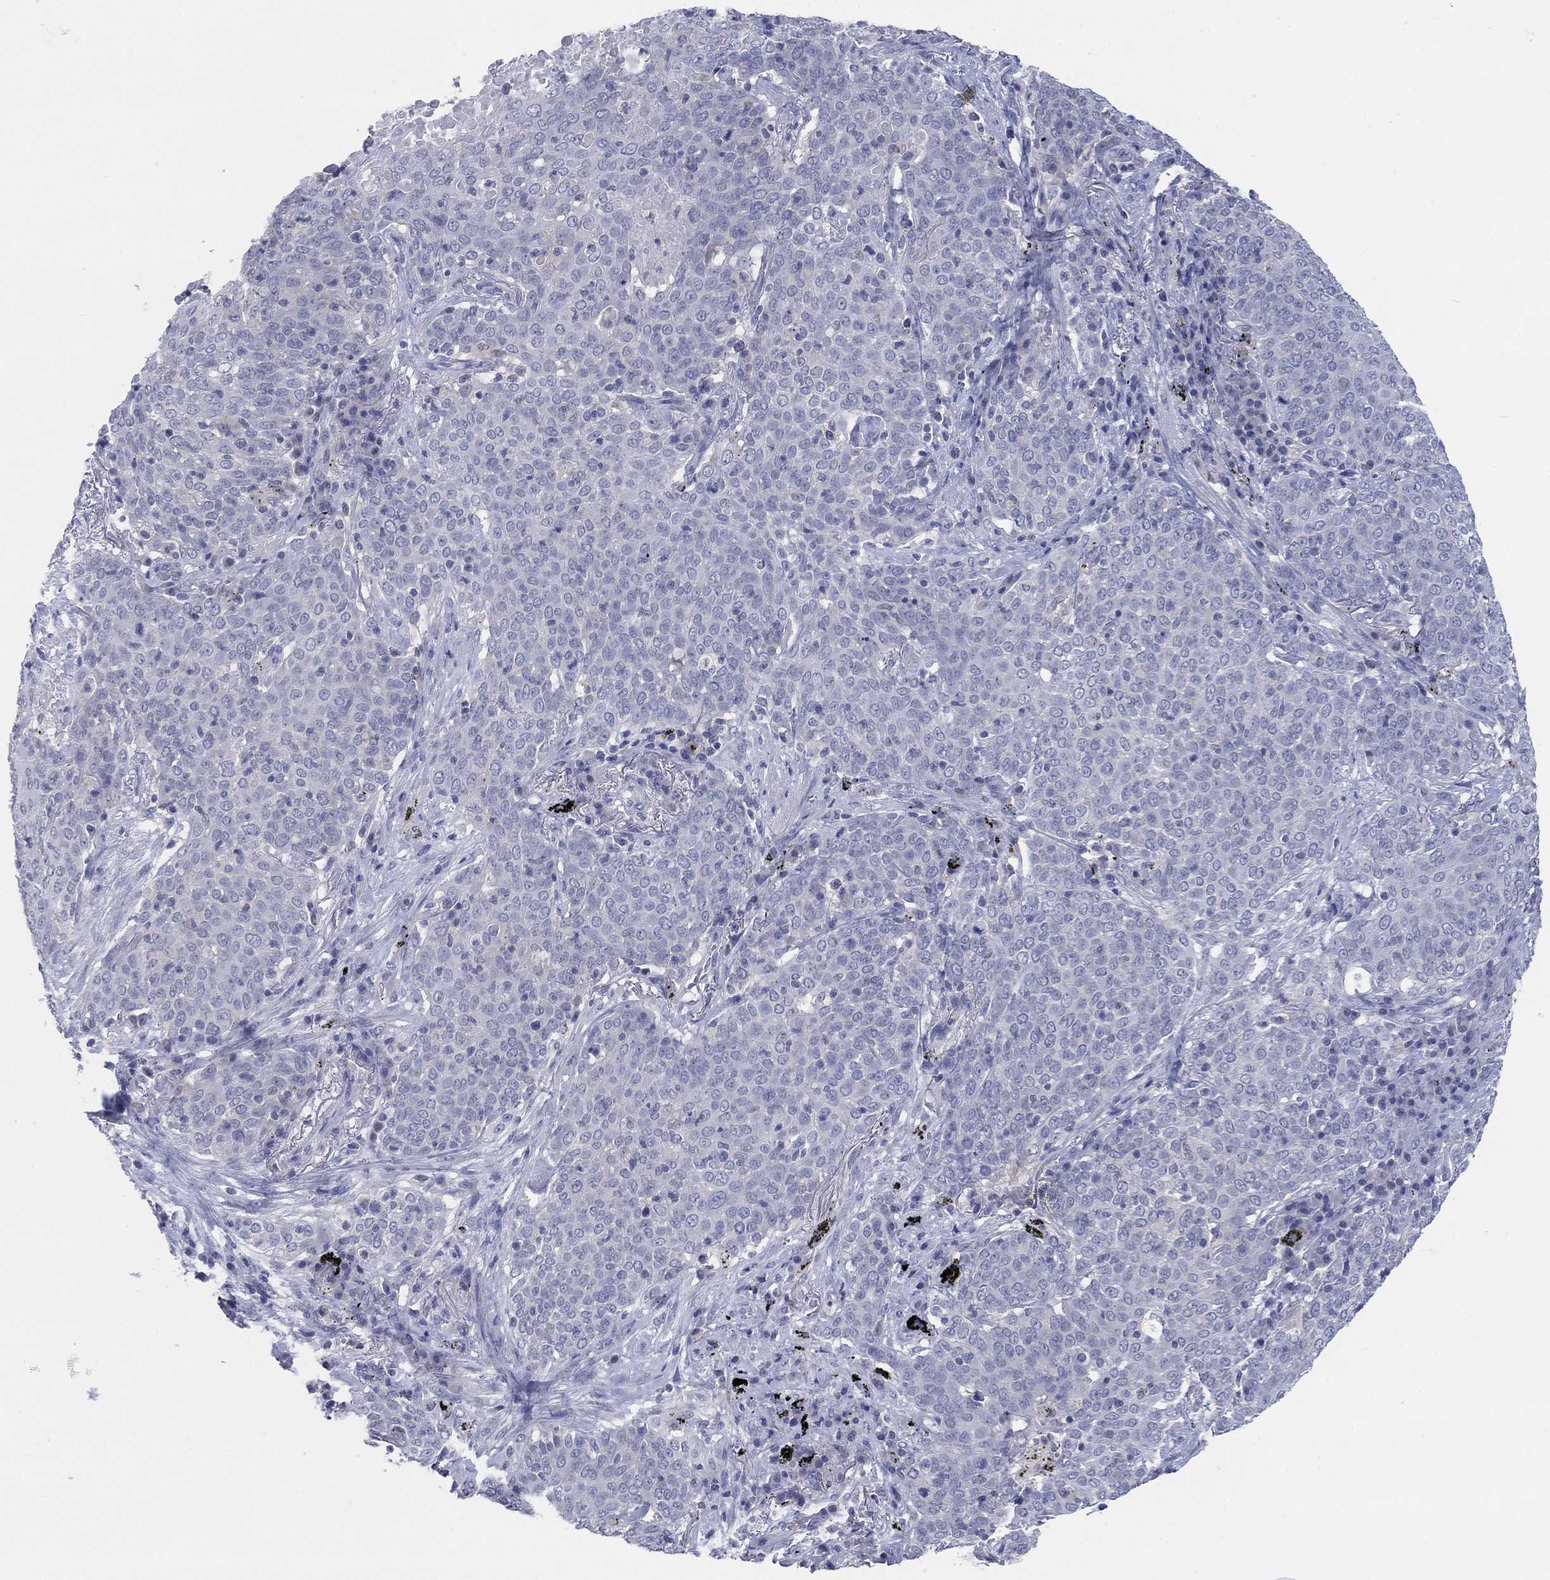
{"staining": {"intensity": "negative", "quantity": "none", "location": "none"}, "tissue": "lung cancer", "cell_type": "Tumor cells", "image_type": "cancer", "snomed": [{"axis": "morphology", "description": "Squamous cell carcinoma, NOS"}, {"axis": "topography", "description": "Lung"}], "caption": "Human squamous cell carcinoma (lung) stained for a protein using immunohistochemistry (IHC) reveals no staining in tumor cells.", "gene": "FER1L6", "patient": {"sex": "male", "age": 82}}